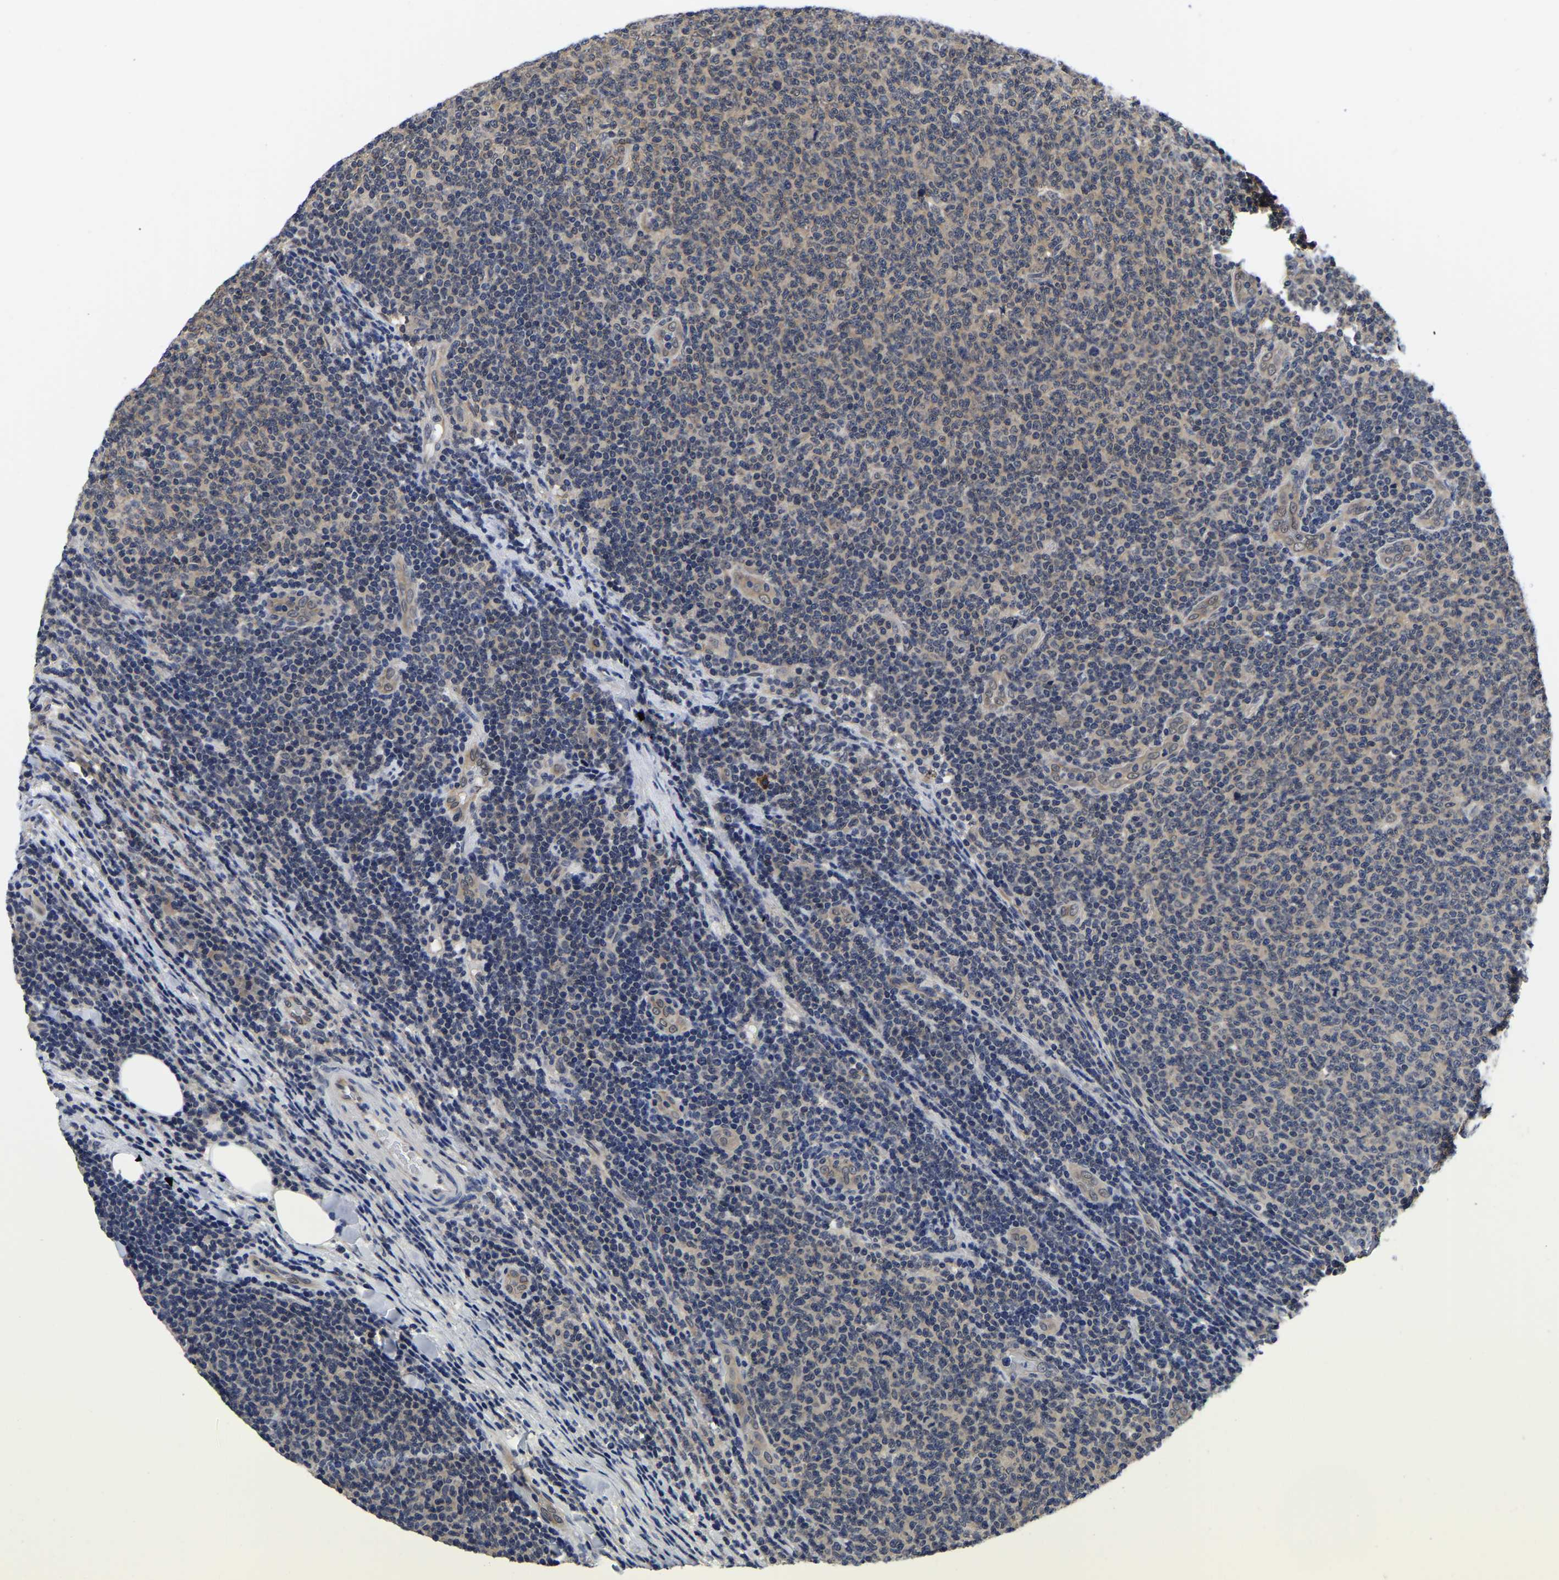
{"staining": {"intensity": "negative", "quantity": "none", "location": "none"}, "tissue": "lymphoma", "cell_type": "Tumor cells", "image_type": "cancer", "snomed": [{"axis": "morphology", "description": "Malignant lymphoma, non-Hodgkin's type, Low grade"}, {"axis": "topography", "description": "Lymph node"}], "caption": "Immunohistochemistry image of human malignant lymphoma, non-Hodgkin's type (low-grade) stained for a protein (brown), which shows no staining in tumor cells.", "gene": "MCOLN2", "patient": {"sex": "male", "age": 66}}